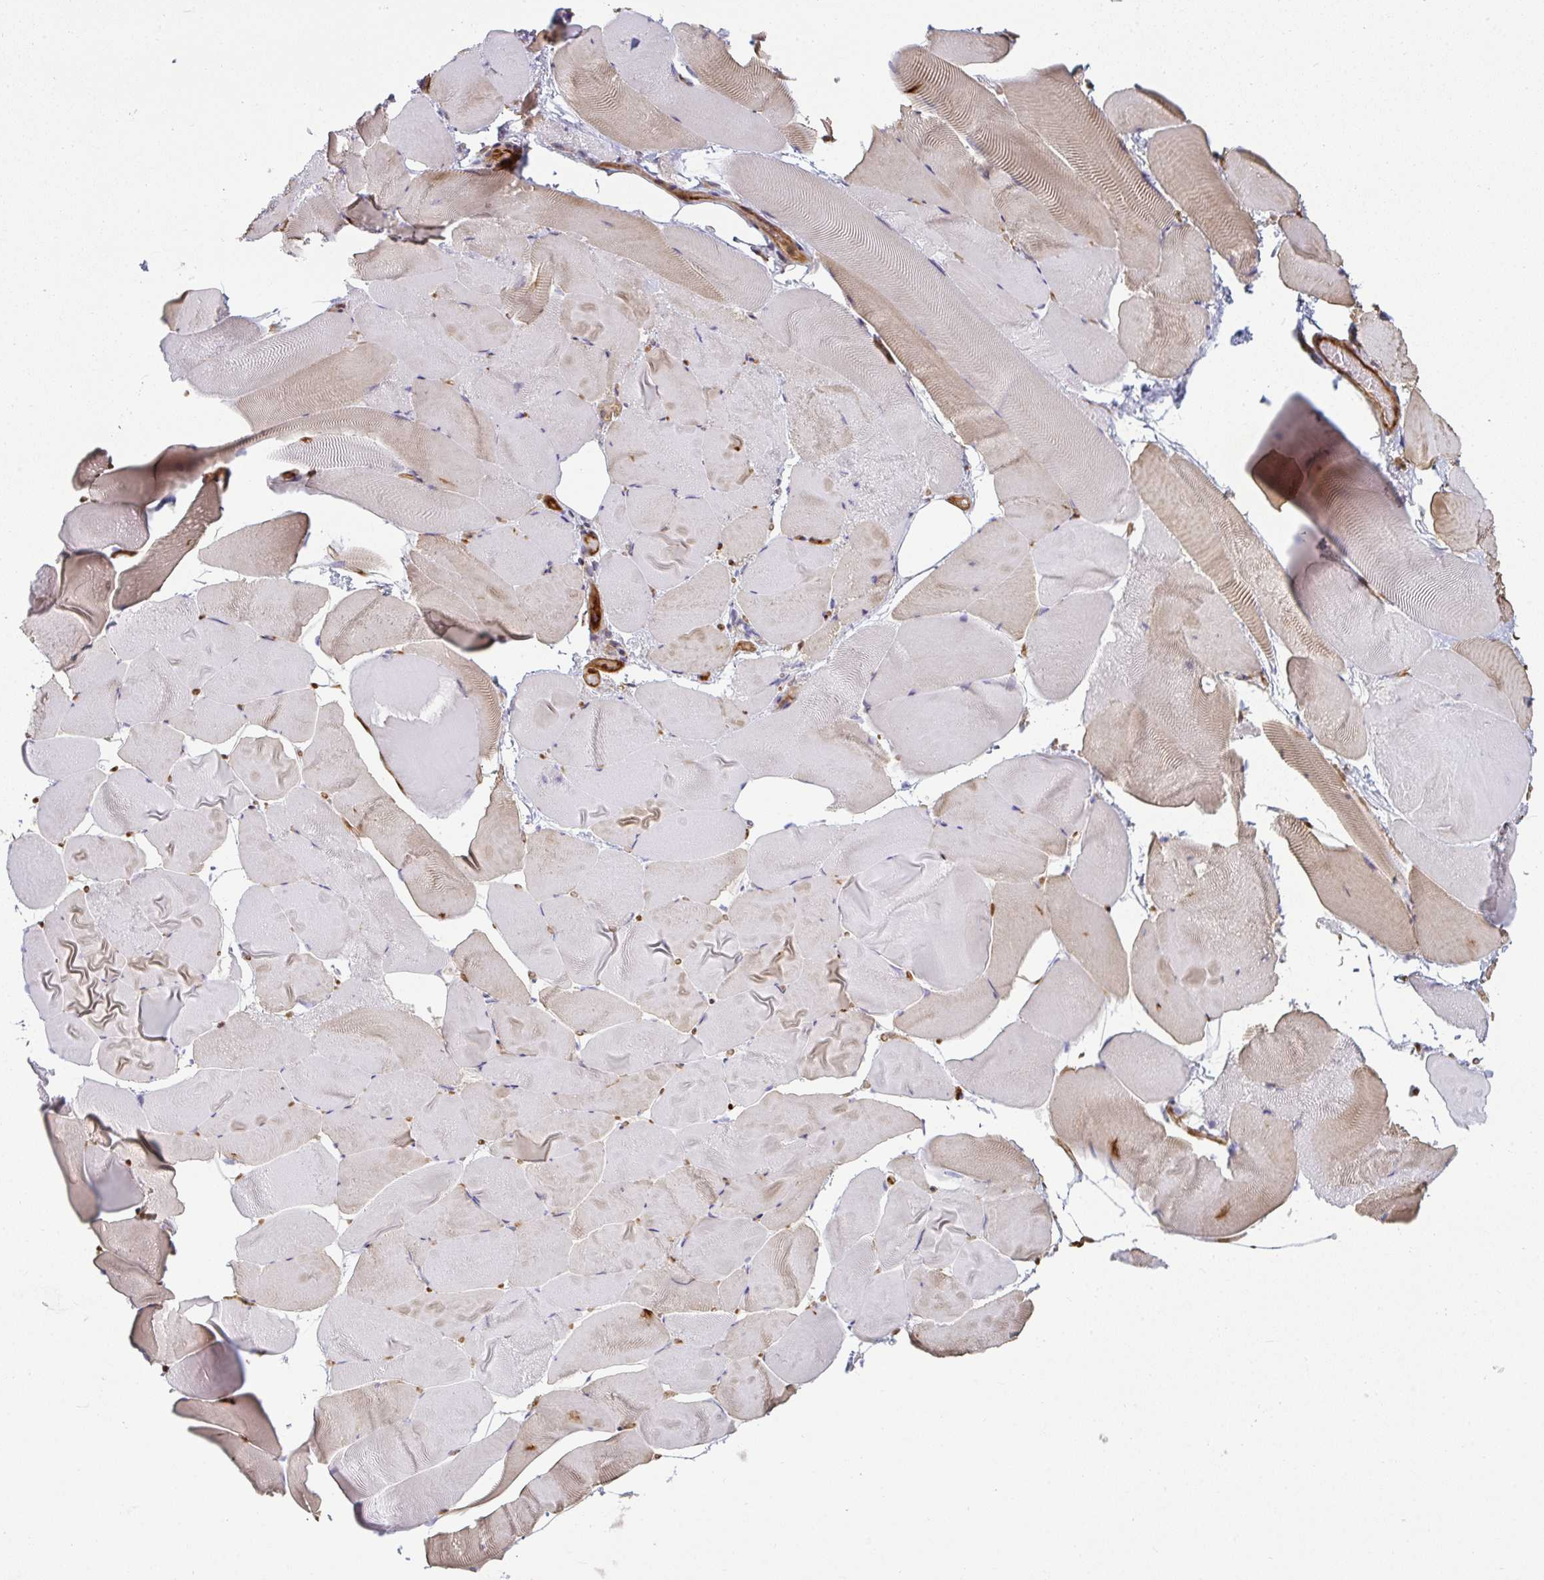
{"staining": {"intensity": "weak", "quantity": "<25%", "location": "cytoplasmic/membranous"}, "tissue": "skeletal muscle", "cell_type": "Myocytes", "image_type": "normal", "snomed": [{"axis": "morphology", "description": "Normal tissue, NOS"}, {"axis": "topography", "description": "Skeletal muscle"}], "caption": "Myocytes show no significant expression in normal skeletal muscle.", "gene": "IFIT3", "patient": {"sex": "female", "age": 64}}